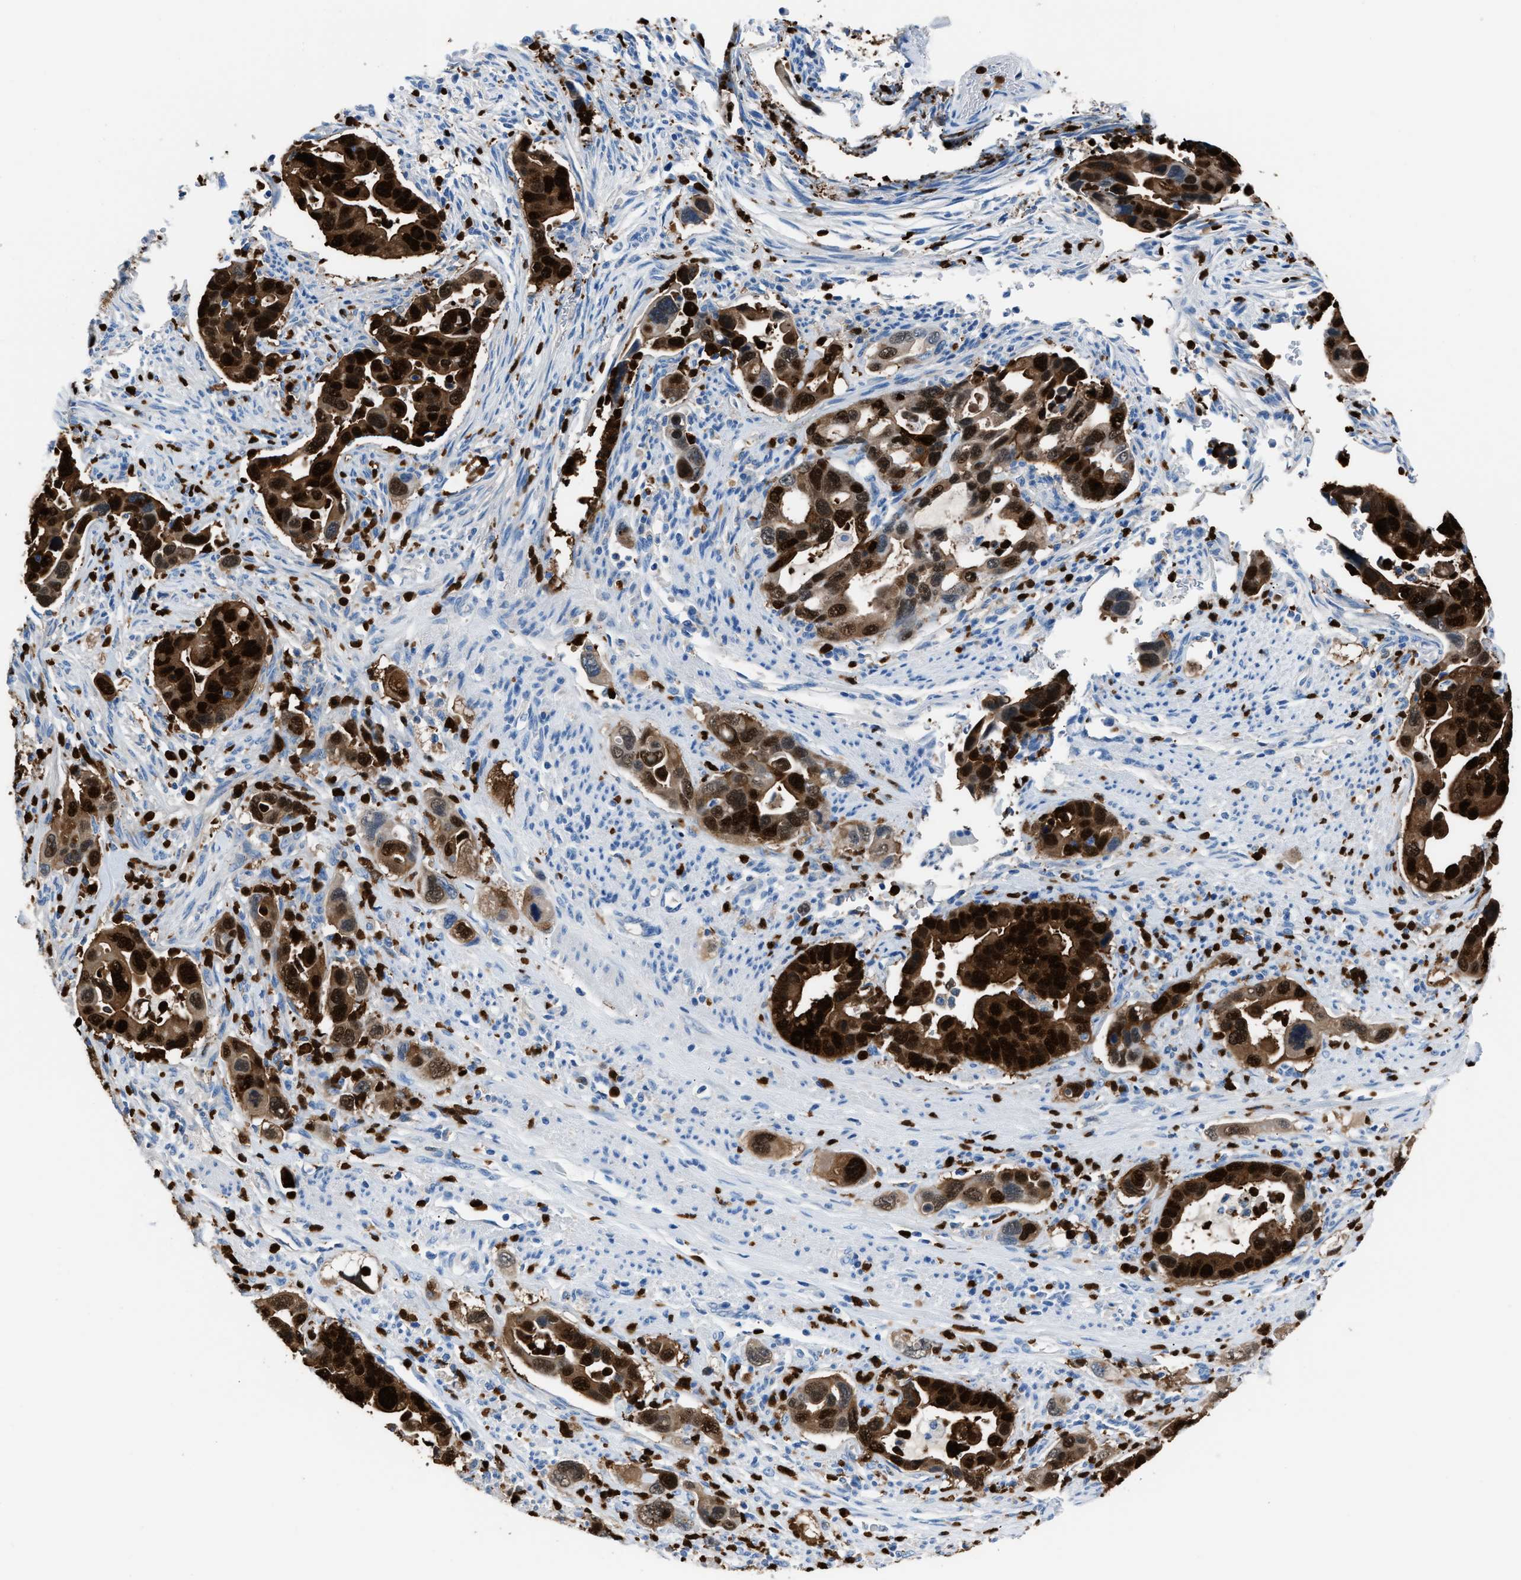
{"staining": {"intensity": "strong", "quantity": ">75%", "location": "cytoplasmic/membranous,nuclear"}, "tissue": "pancreatic cancer", "cell_type": "Tumor cells", "image_type": "cancer", "snomed": [{"axis": "morphology", "description": "Adenocarcinoma, NOS"}, {"axis": "topography", "description": "Pancreas"}], "caption": "Tumor cells display high levels of strong cytoplasmic/membranous and nuclear positivity in approximately >75% of cells in pancreatic cancer (adenocarcinoma). (DAB = brown stain, brightfield microscopy at high magnification).", "gene": "S100P", "patient": {"sex": "female", "age": 70}}